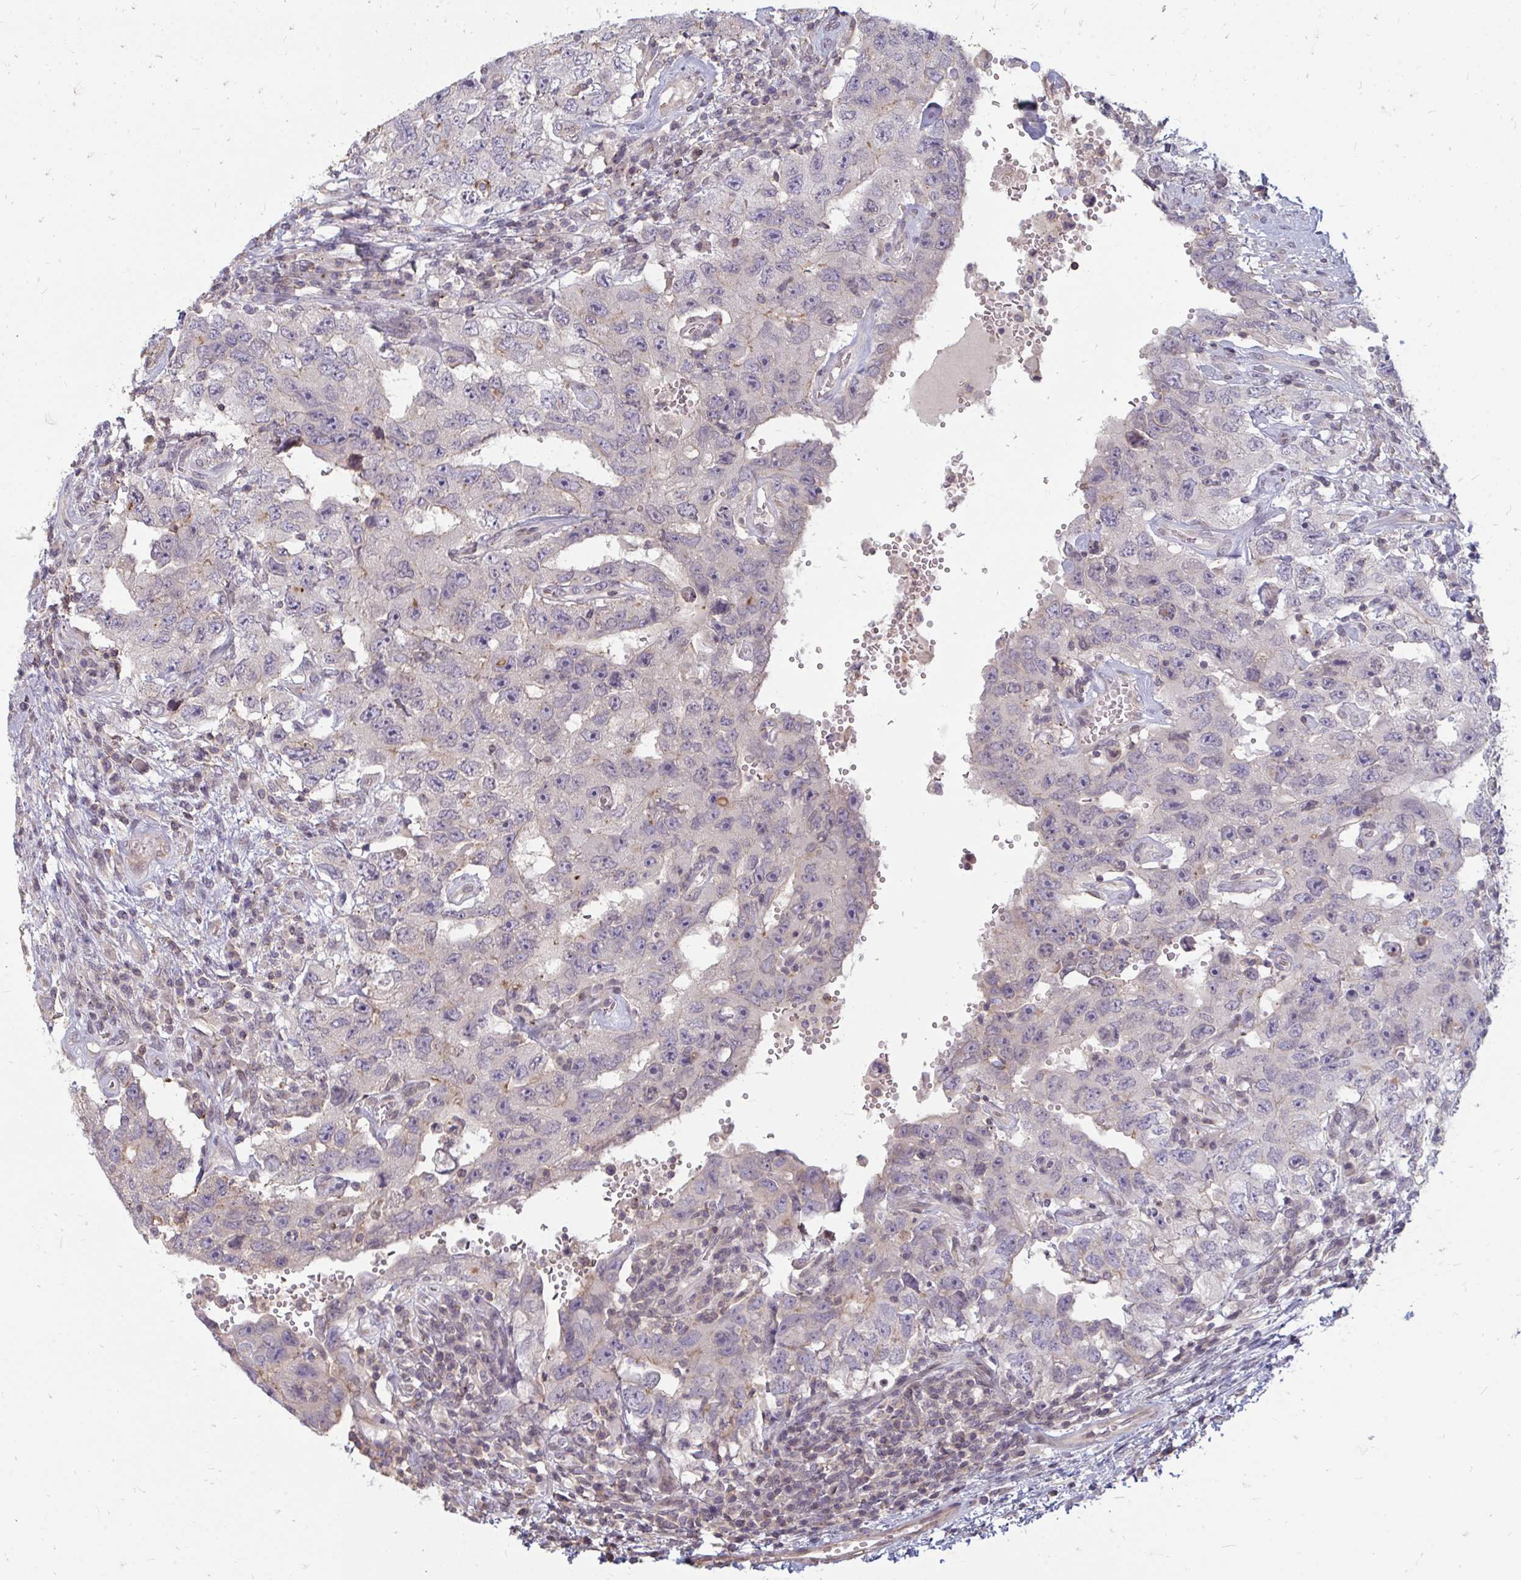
{"staining": {"intensity": "negative", "quantity": "none", "location": "none"}, "tissue": "testis cancer", "cell_type": "Tumor cells", "image_type": "cancer", "snomed": [{"axis": "morphology", "description": "Carcinoma, Embryonal, NOS"}, {"axis": "topography", "description": "Testis"}], "caption": "Tumor cells show no significant protein expression in embryonal carcinoma (testis). Brightfield microscopy of immunohistochemistry stained with DAB (3,3'-diaminobenzidine) (brown) and hematoxylin (blue), captured at high magnification.", "gene": "GPC5", "patient": {"sex": "male", "age": 26}}